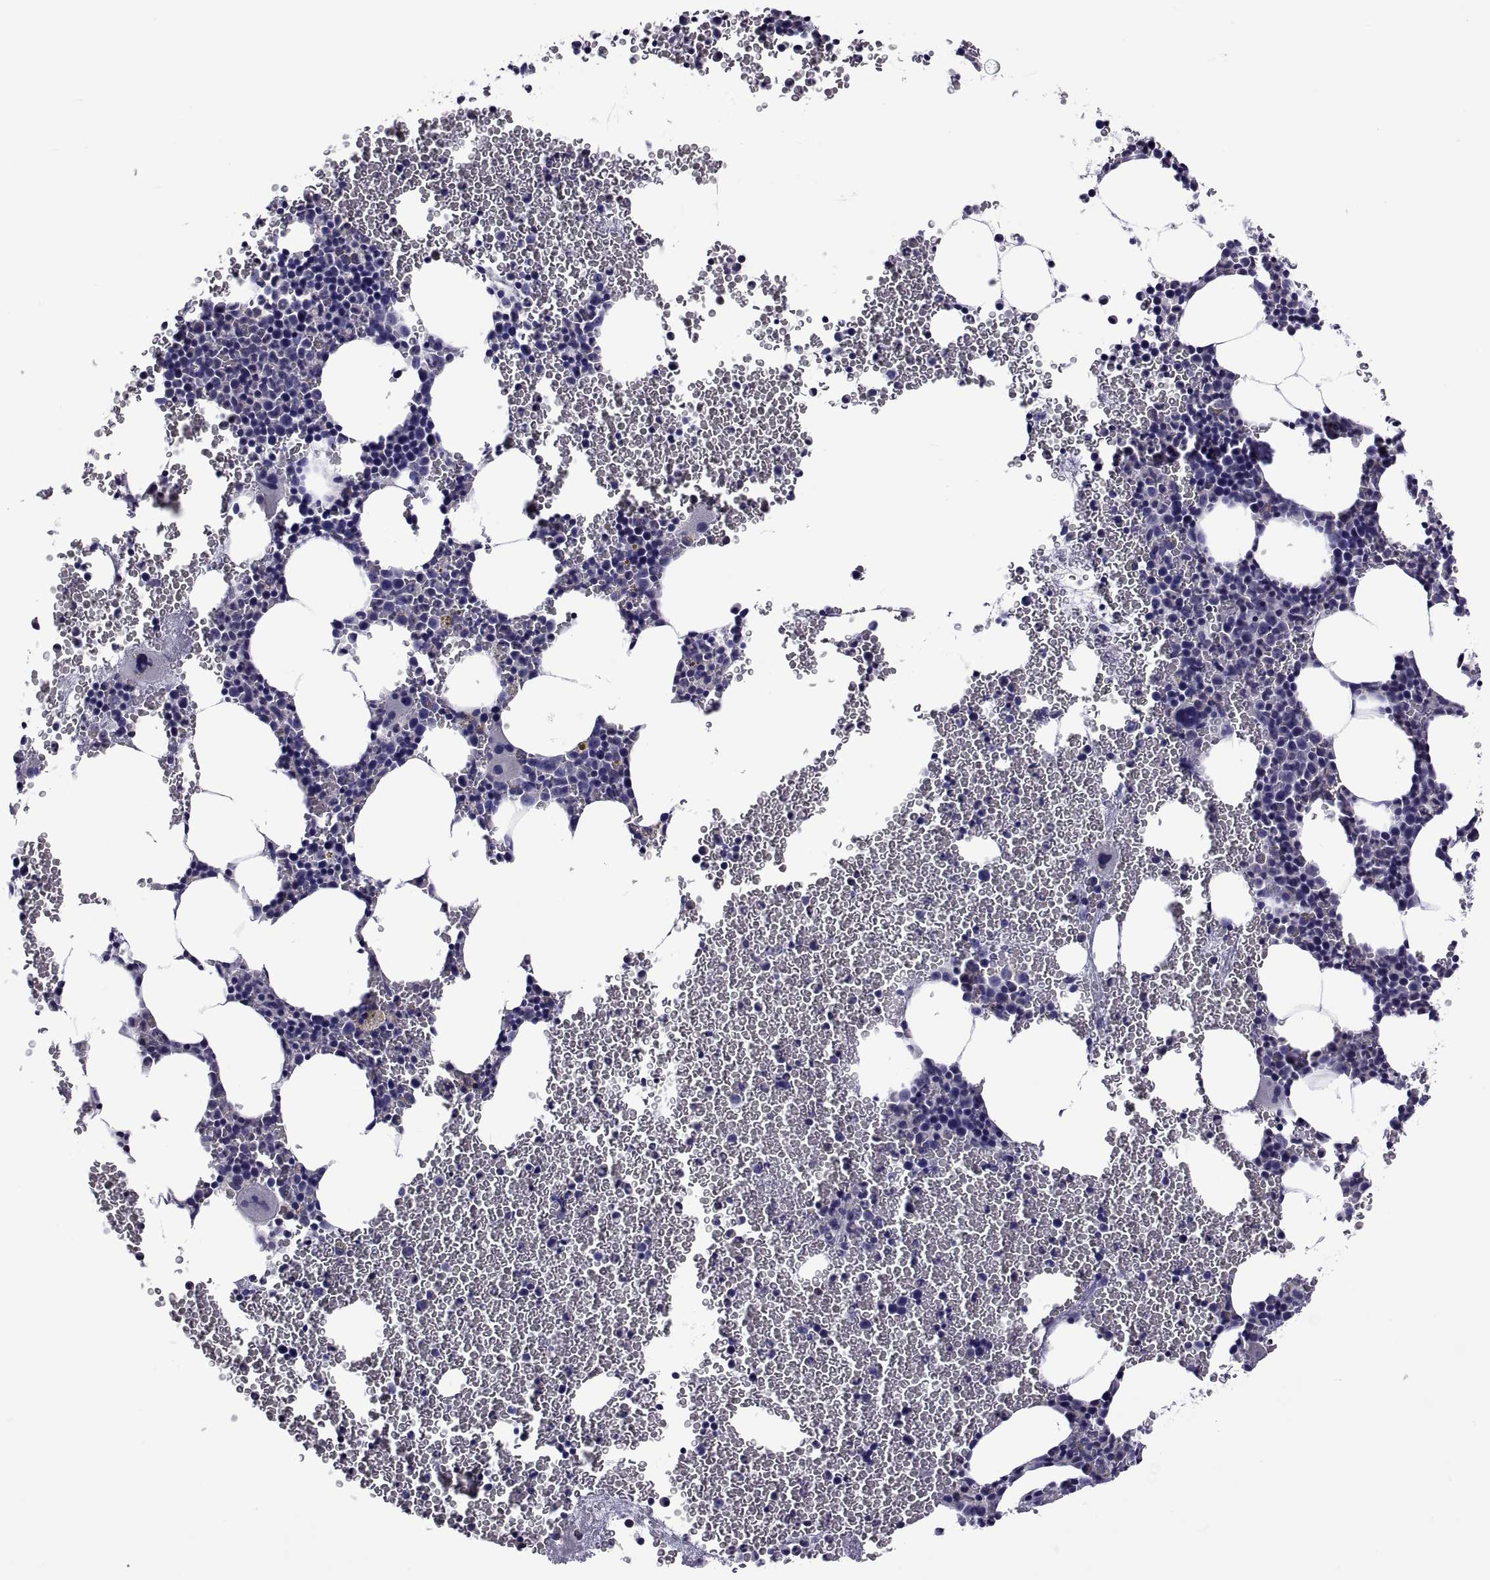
{"staining": {"intensity": "negative", "quantity": "none", "location": "none"}, "tissue": "bone marrow", "cell_type": "Hematopoietic cells", "image_type": "normal", "snomed": [{"axis": "morphology", "description": "Normal tissue, NOS"}, {"axis": "topography", "description": "Bone marrow"}], "caption": "Immunohistochemistry image of normal bone marrow: human bone marrow stained with DAB demonstrates no significant protein staining in hematopoietic cells.", "gene": "TMC3", "patient": {"sex": "male", "age": 50}}